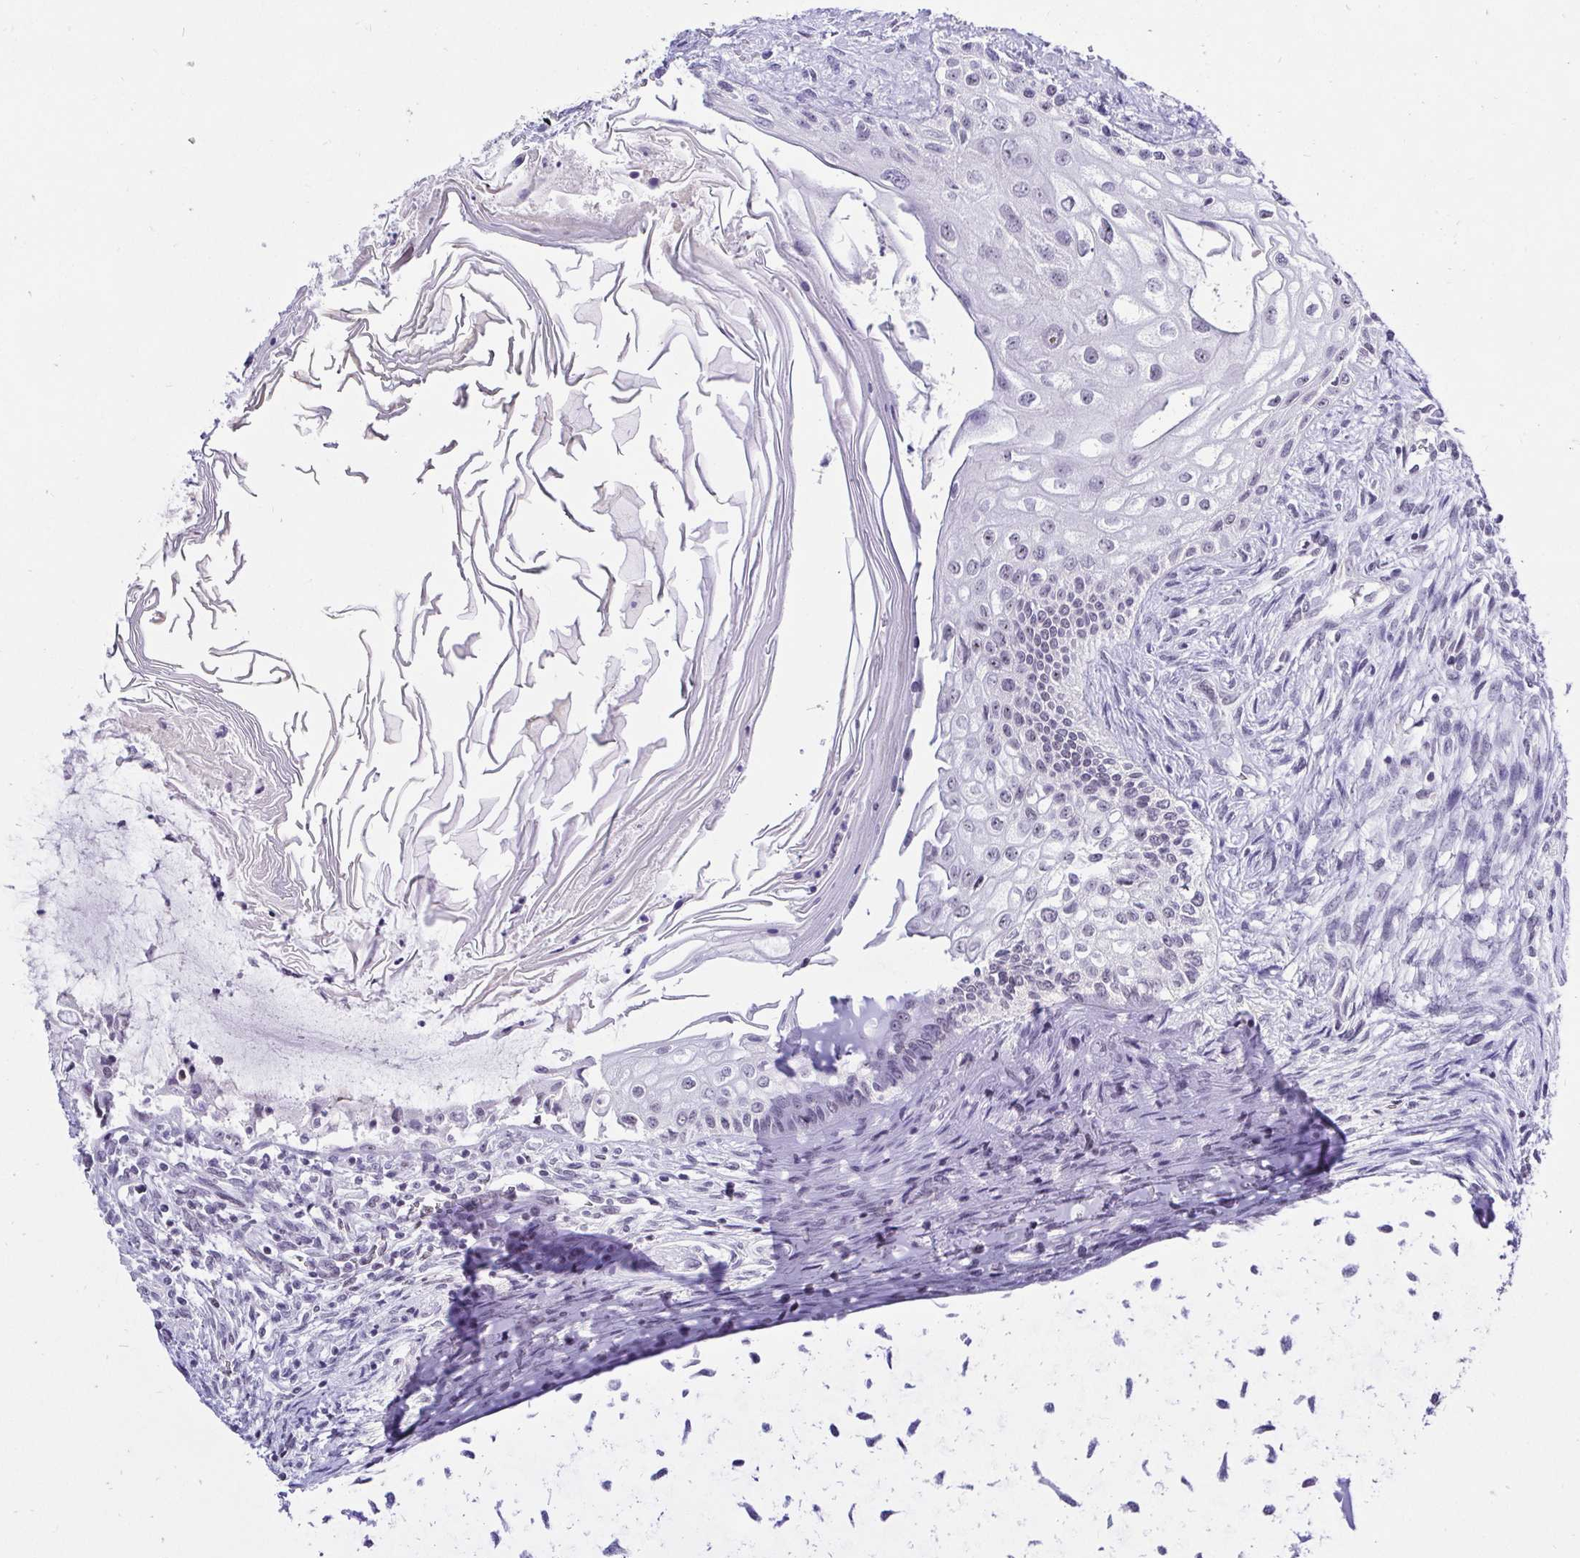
{"staining": {"intensity": "negative", "quantity": "none", "location": "none"}, "tissue": "testis cancer", "cell_type": "Tumor cells", "image_type": "cancer", "snomed": [{"axis": "morphology", "description": "Carcinoma, Embryonal, NOS"}, {"axis": "topography", "description": "Testis"}], "caption": "The IHC micrograph has no significant staining in tumor cells of embryonal carcinoma (testis) tissue.", "gene": "ZNF860", "patient": {"sex": "male", "age": 37}}